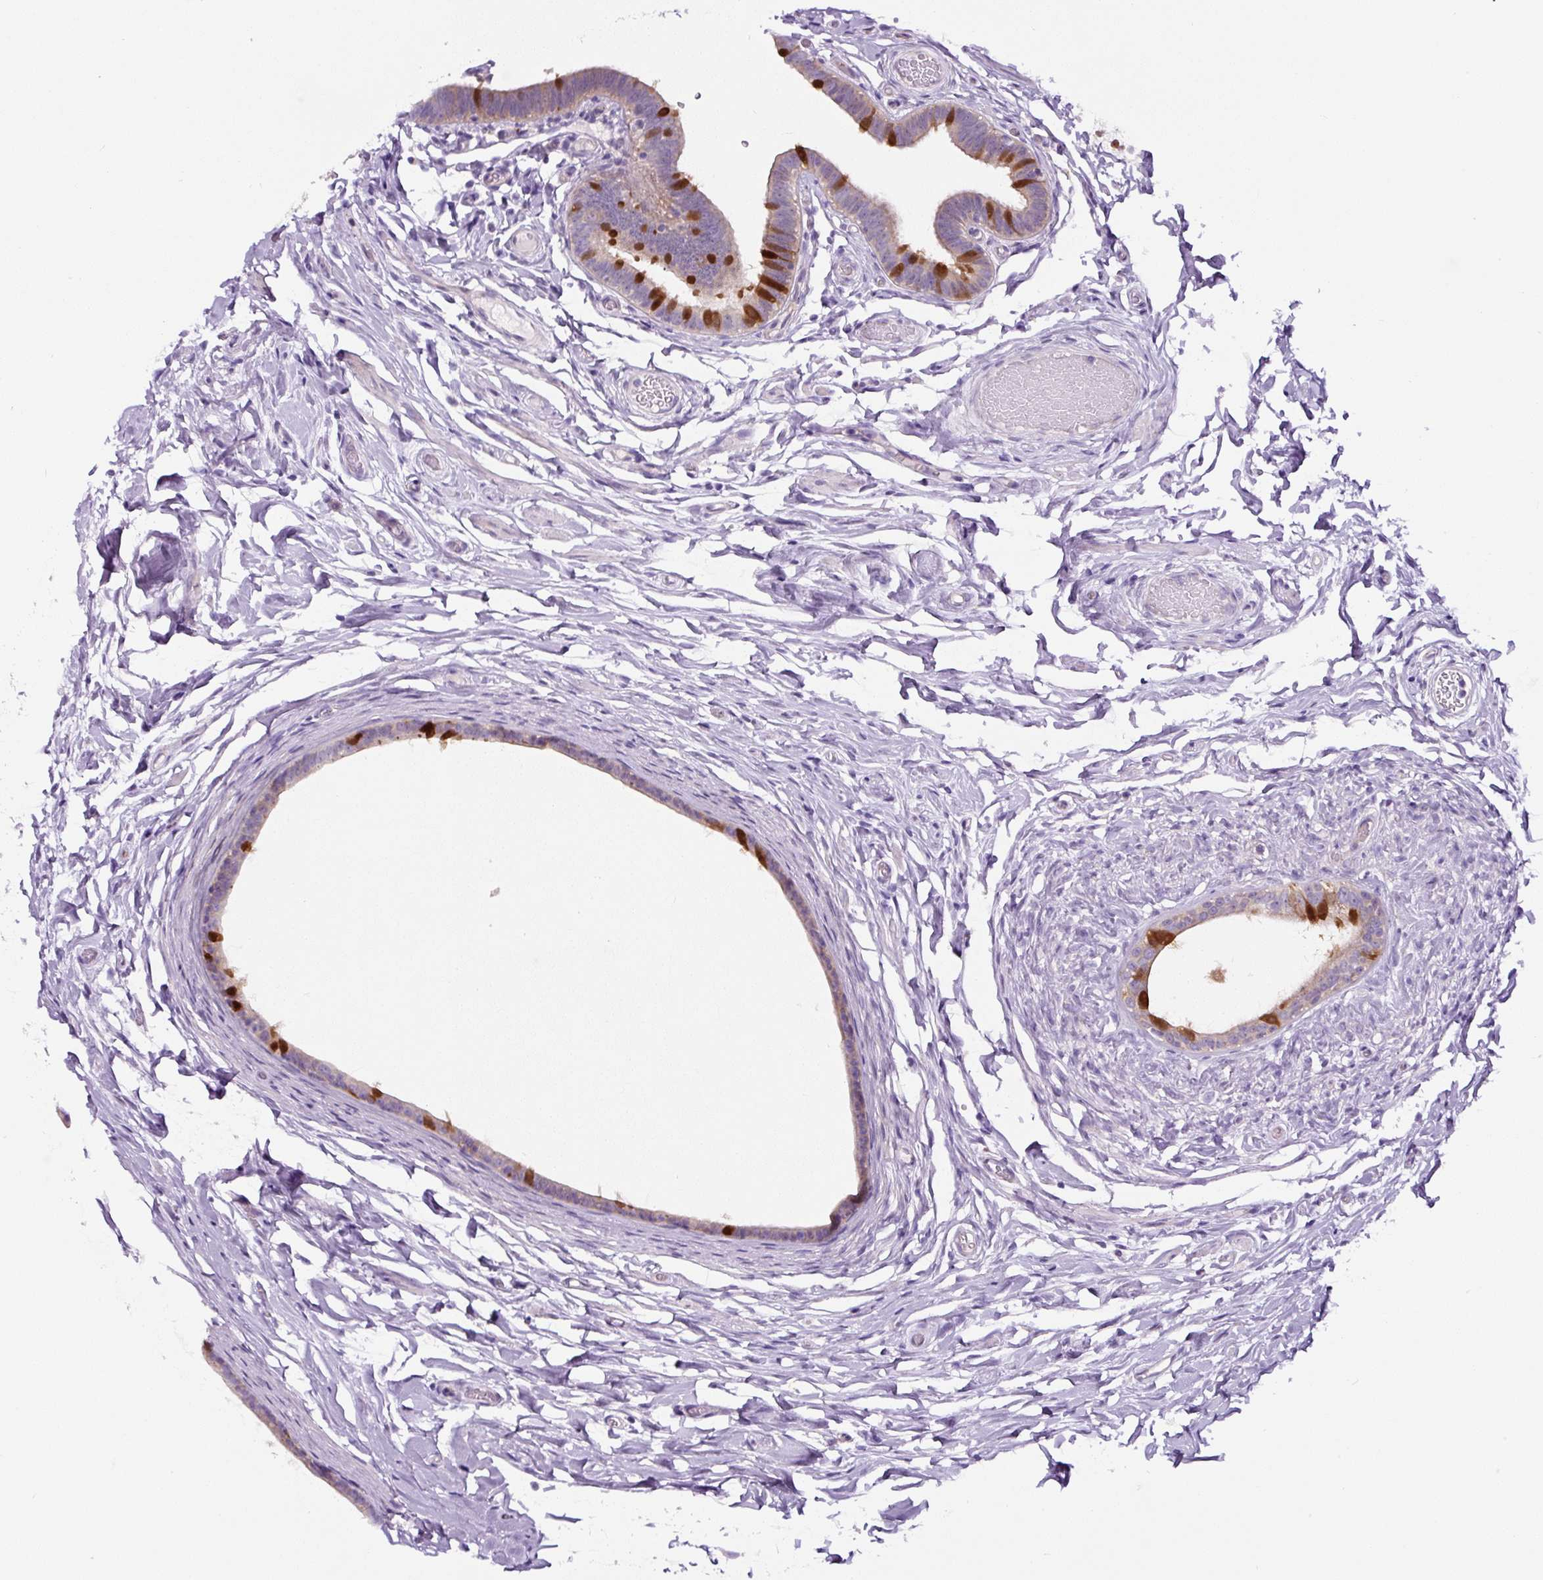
{"staining": {"intensity": "strong", "quantity": "<25%", "location": "cytoplasmic/membranous"}, "tissue": "epididymis", "cell_type": "Glandular cells", "image_type": "normal", "snomed": [{"axis": "morphology", "description": "Normal tissue, NOS"}, {"axis": "morphology", "description": "Carcinoma, Embryonal, NOS"}, {"axis": "topography", "description": "Testis"}, {"axis": "topography", "description": "Epididymis"}], "caption": "High-magnification brightfield microscopy of normal epididymis stained with DAB (brown) and counterstained with hematoxylin (blue). glandular cells exhibit strong cytoplasmic/membranous staining is present in approximately<25% of cells.", "gene": "HPS4", "patient": {"sex": "male", "age": 36}}